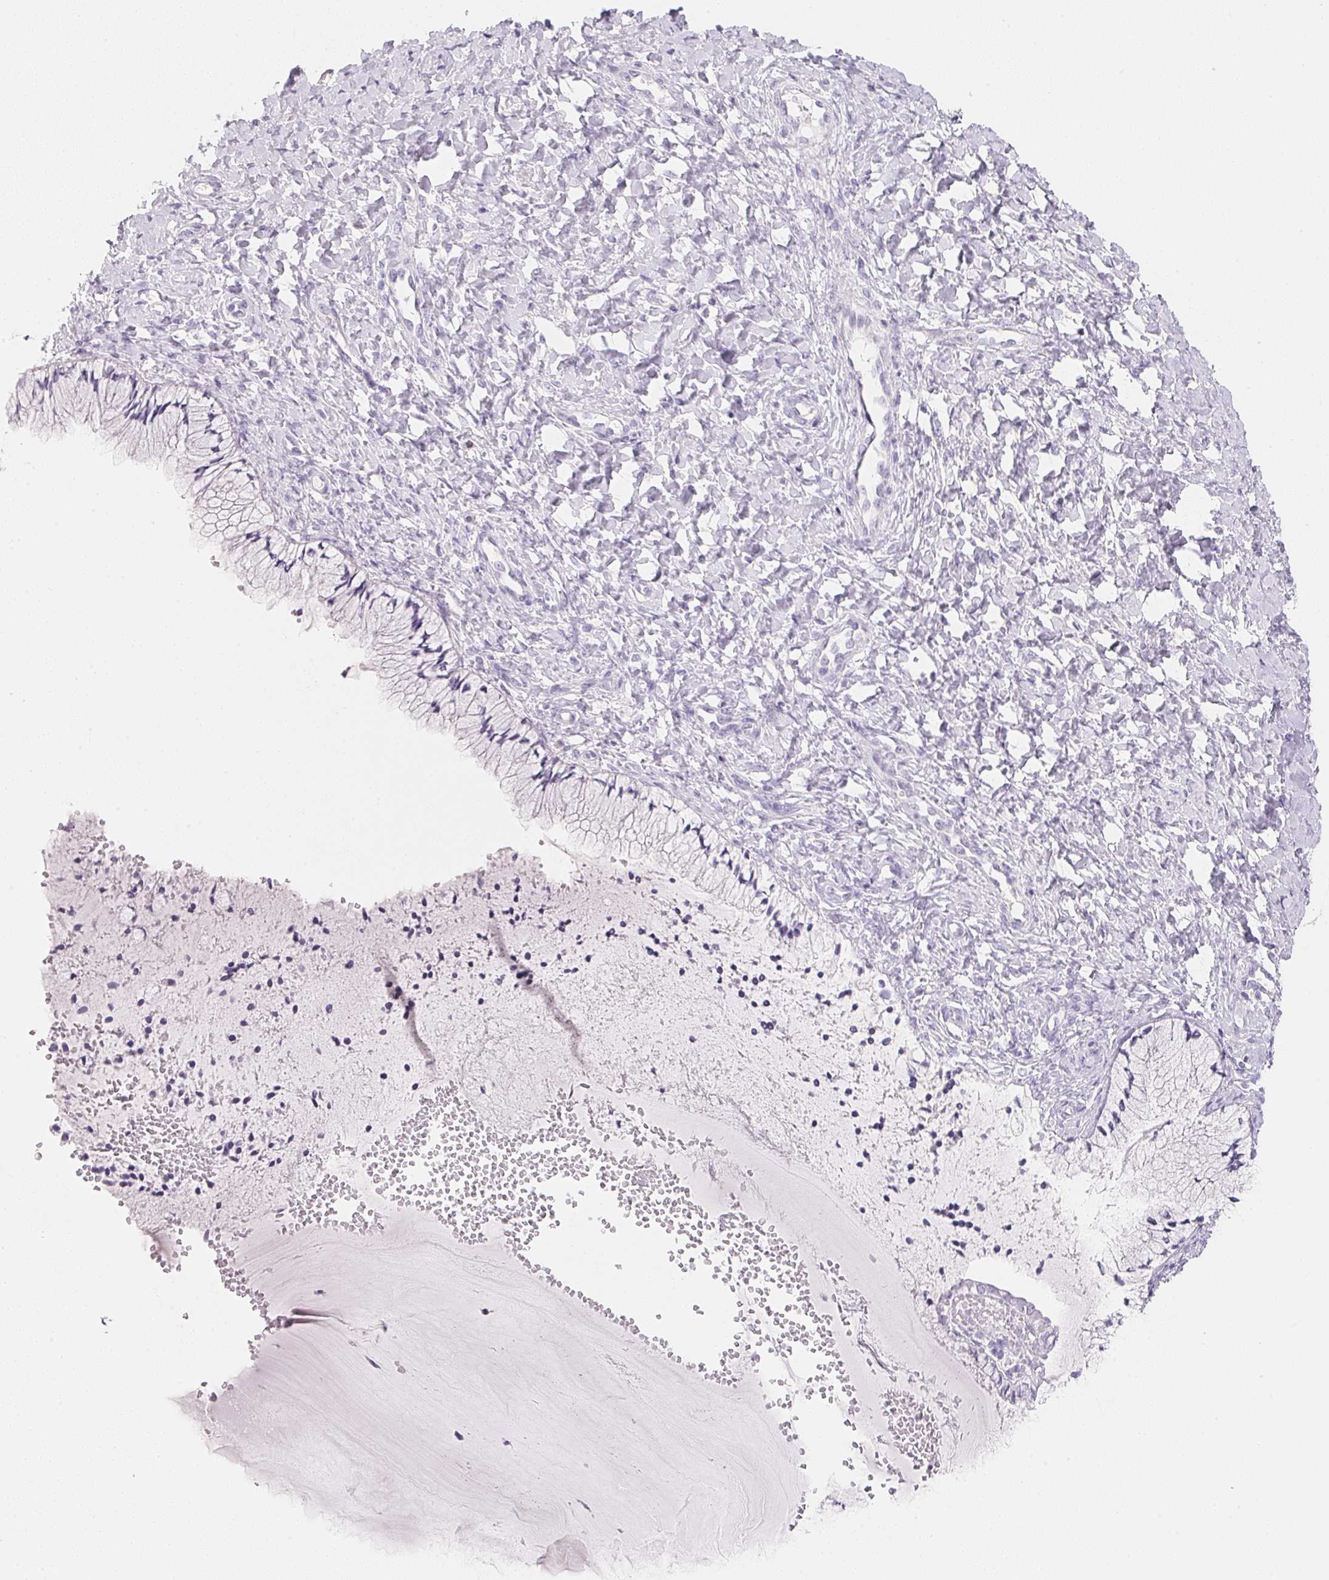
{"staining": {"intensity": "negative", "quantity": "none", "location": "none"}, "tissue": "cervix", "cell_type": "Glandular cells", "image_type": "normal", "snomed": [{"axis": "morphology", "description": "Normal tissue, NOS"}, {"axis": "topography", "description": "Cervix"}], "caption": "DAB immunohistochemical staining of unremarkable cervix reveals no significant expression in glandular cells.", "gene": "ACP3", "patient": {"sex": "female", "age": 37}}